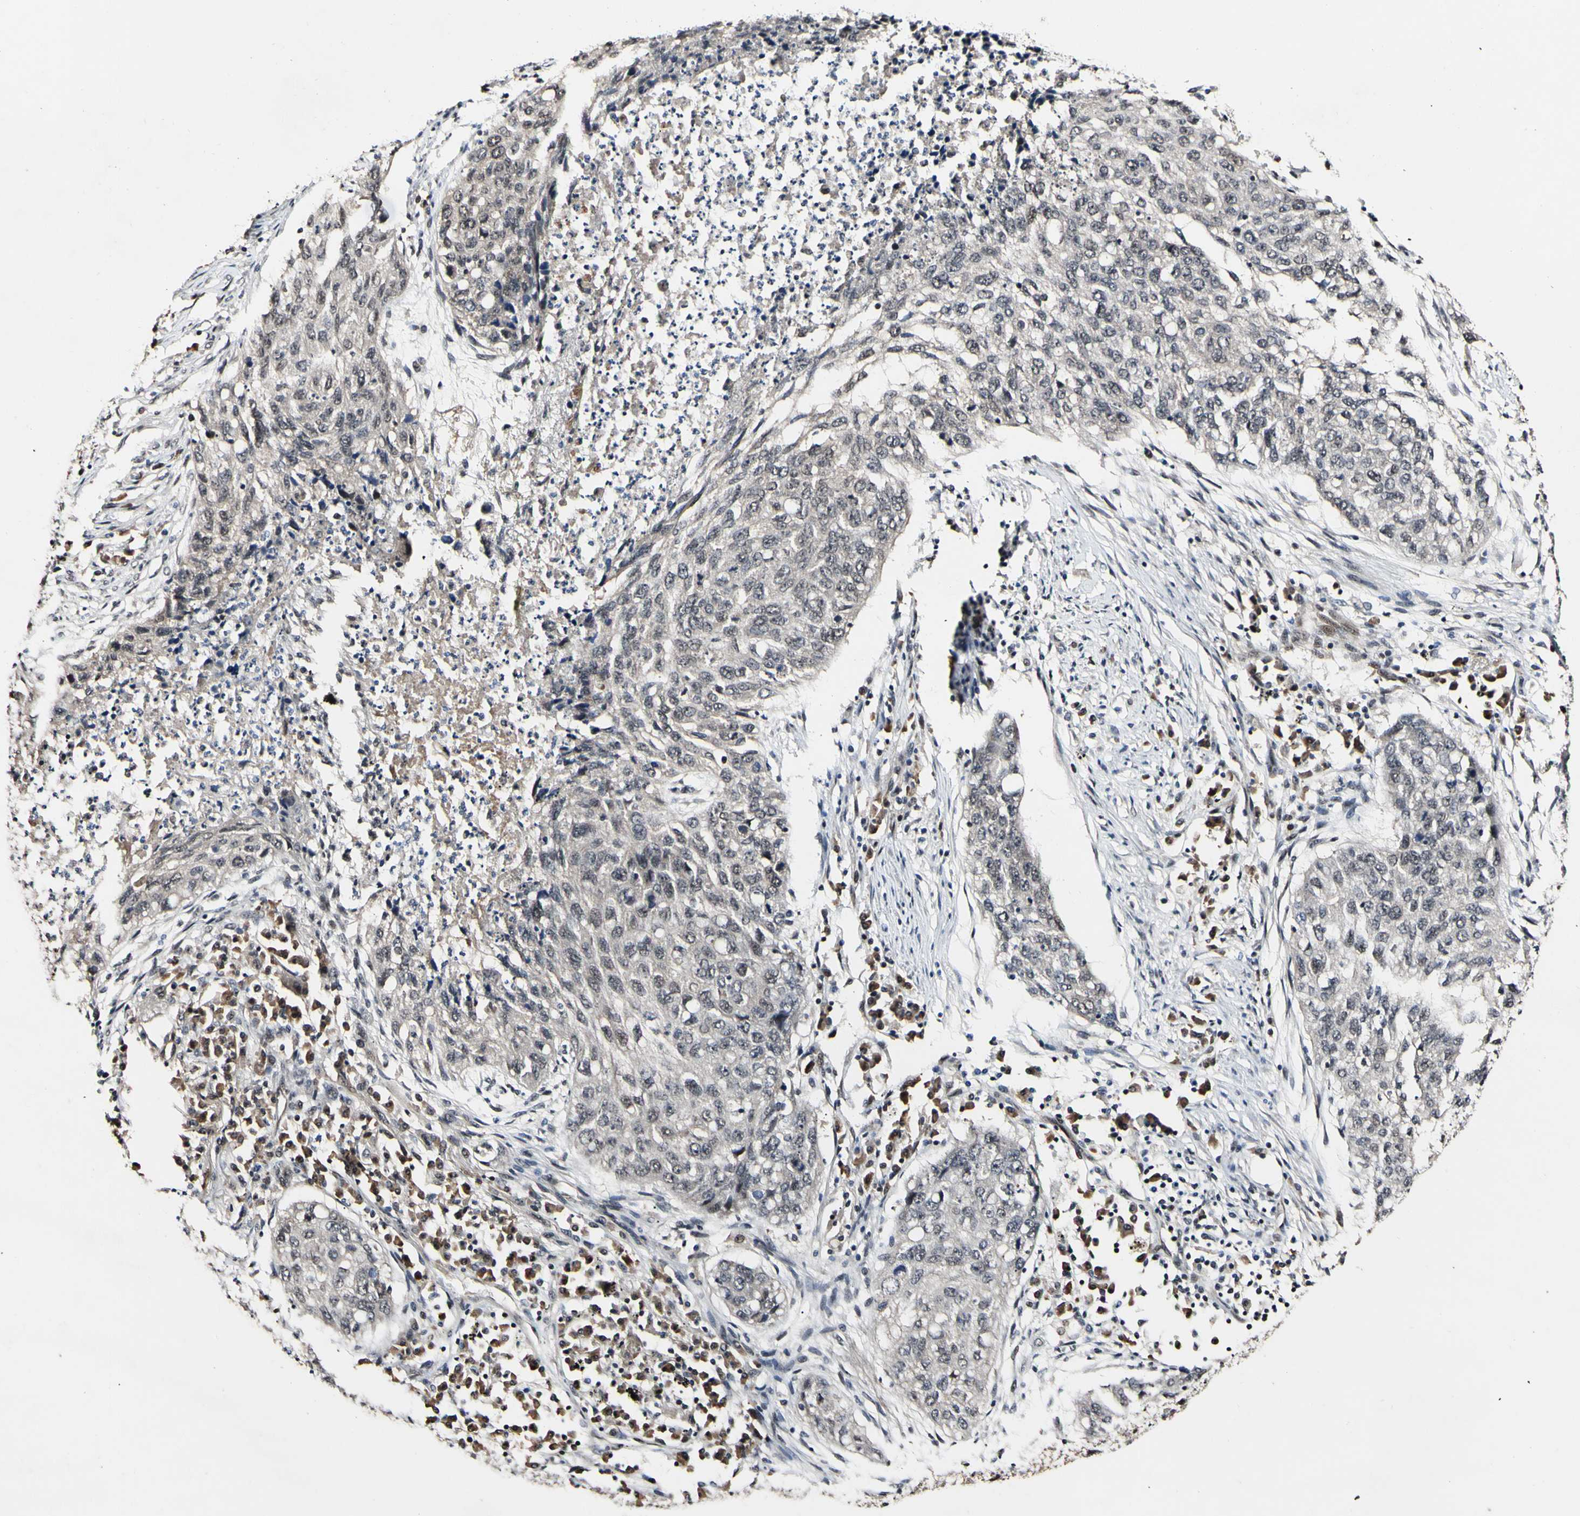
{"staining": {"intensity": "negative", "quantity": "none", "location": "none"}, "tissue": "lung cancer", "cell_type": "Tumor cells", "image_type": "cancer", "snomed": [{"axis": "morphology", "description": "Squamous cell carcinoma, NOS"}, {"axis": "topography", "description": "Lung"}], "caption": "A histopathology image of squamous cell carcinoma (lung) stained for a protein shows no brown staining in tumor cells.", "gene": "PSMD10", "patient": {"sex": "female", "age": 63}}